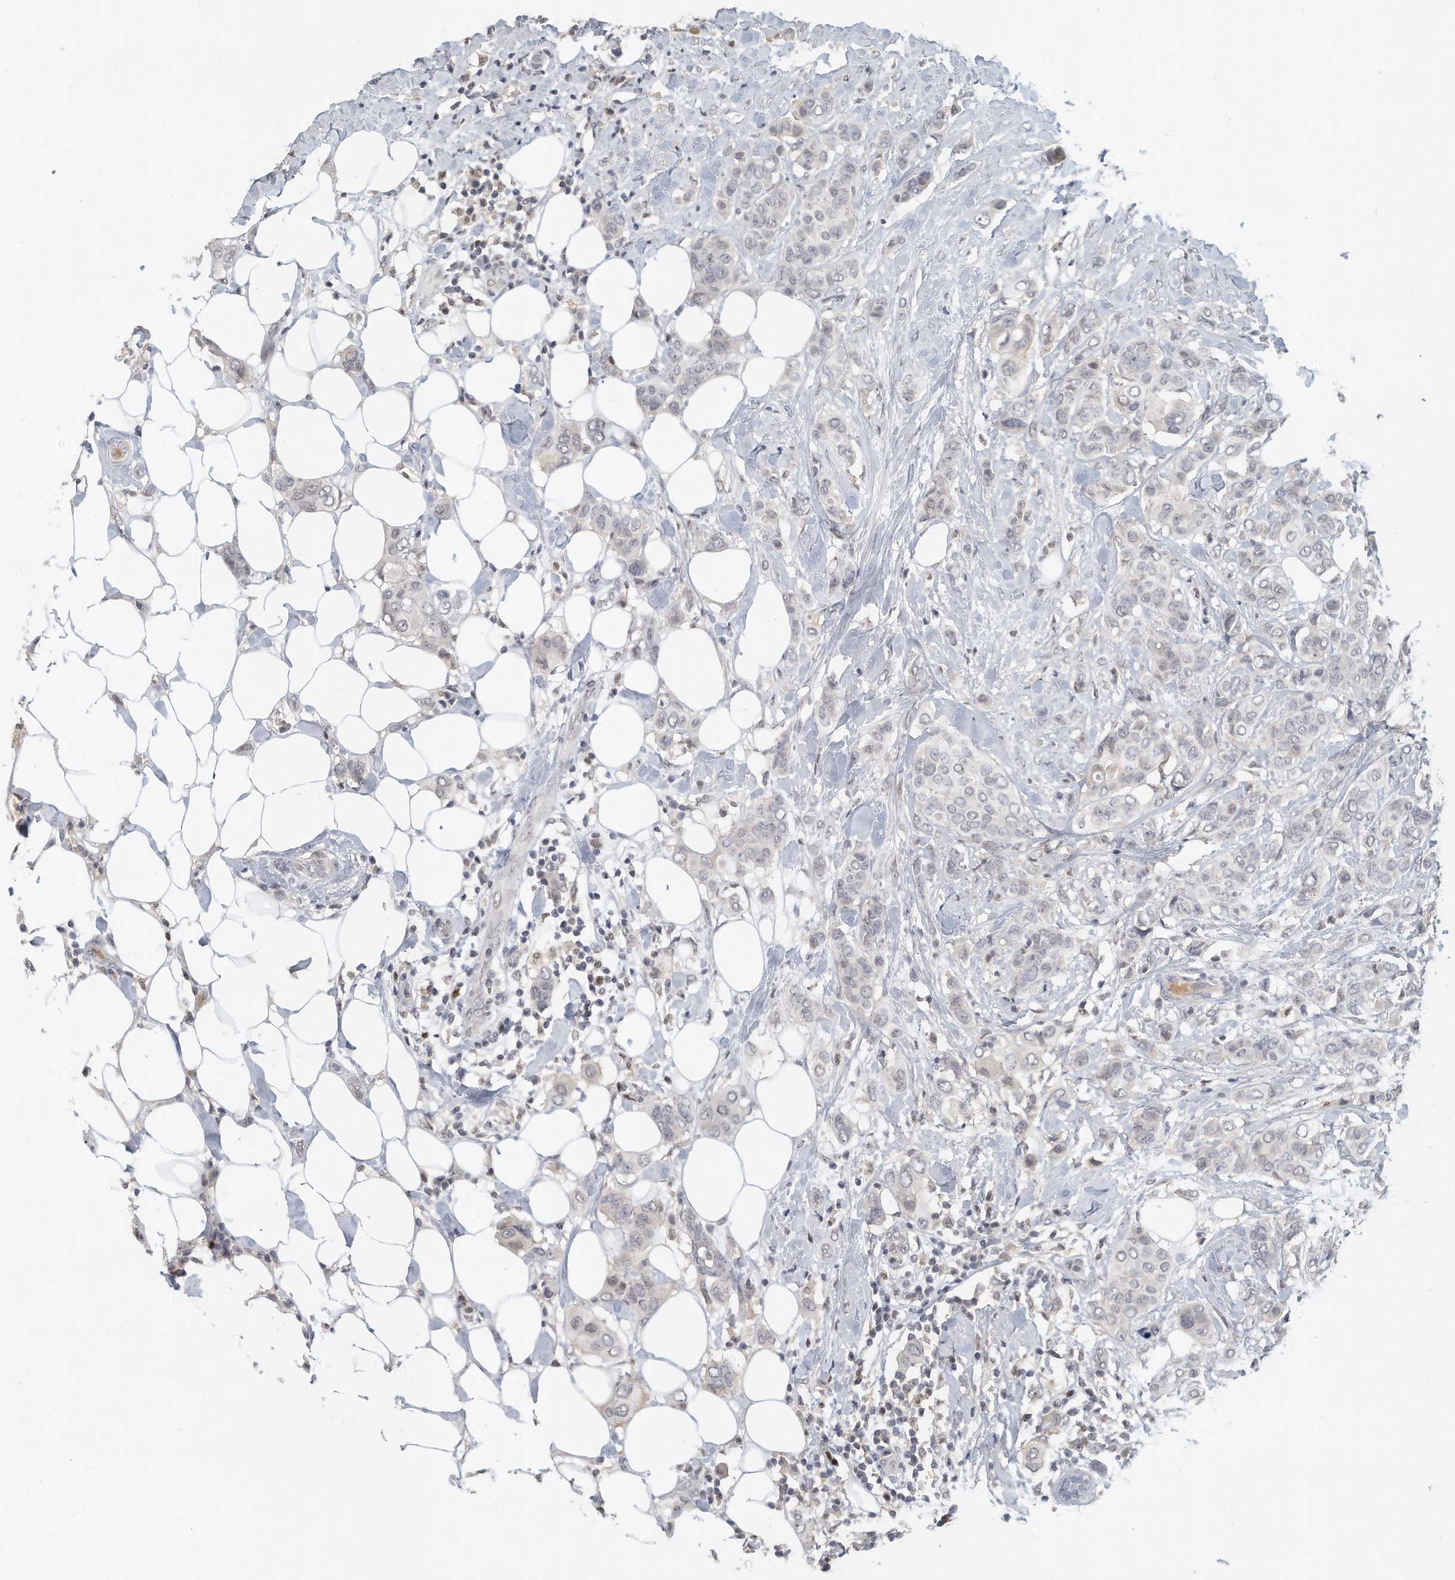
{"staining": {"intensity": "negative", "quantity": "none", "location": "none"}, "tissue": "breast cancer", "cell_type": "Tumor cells", "image_type": "cancer", "snomed": [{"axis": "morphology", "description": "Lobular carcinoma"}, {"axis": "topography", "description": "Breast"}], "caption": "Immunohistochemical staining of human lobular carcinoma (breast) reveals no significant expression in tumor cells.", "gene": "DDX43", "patient": {"sex": "female", "age": 51}}